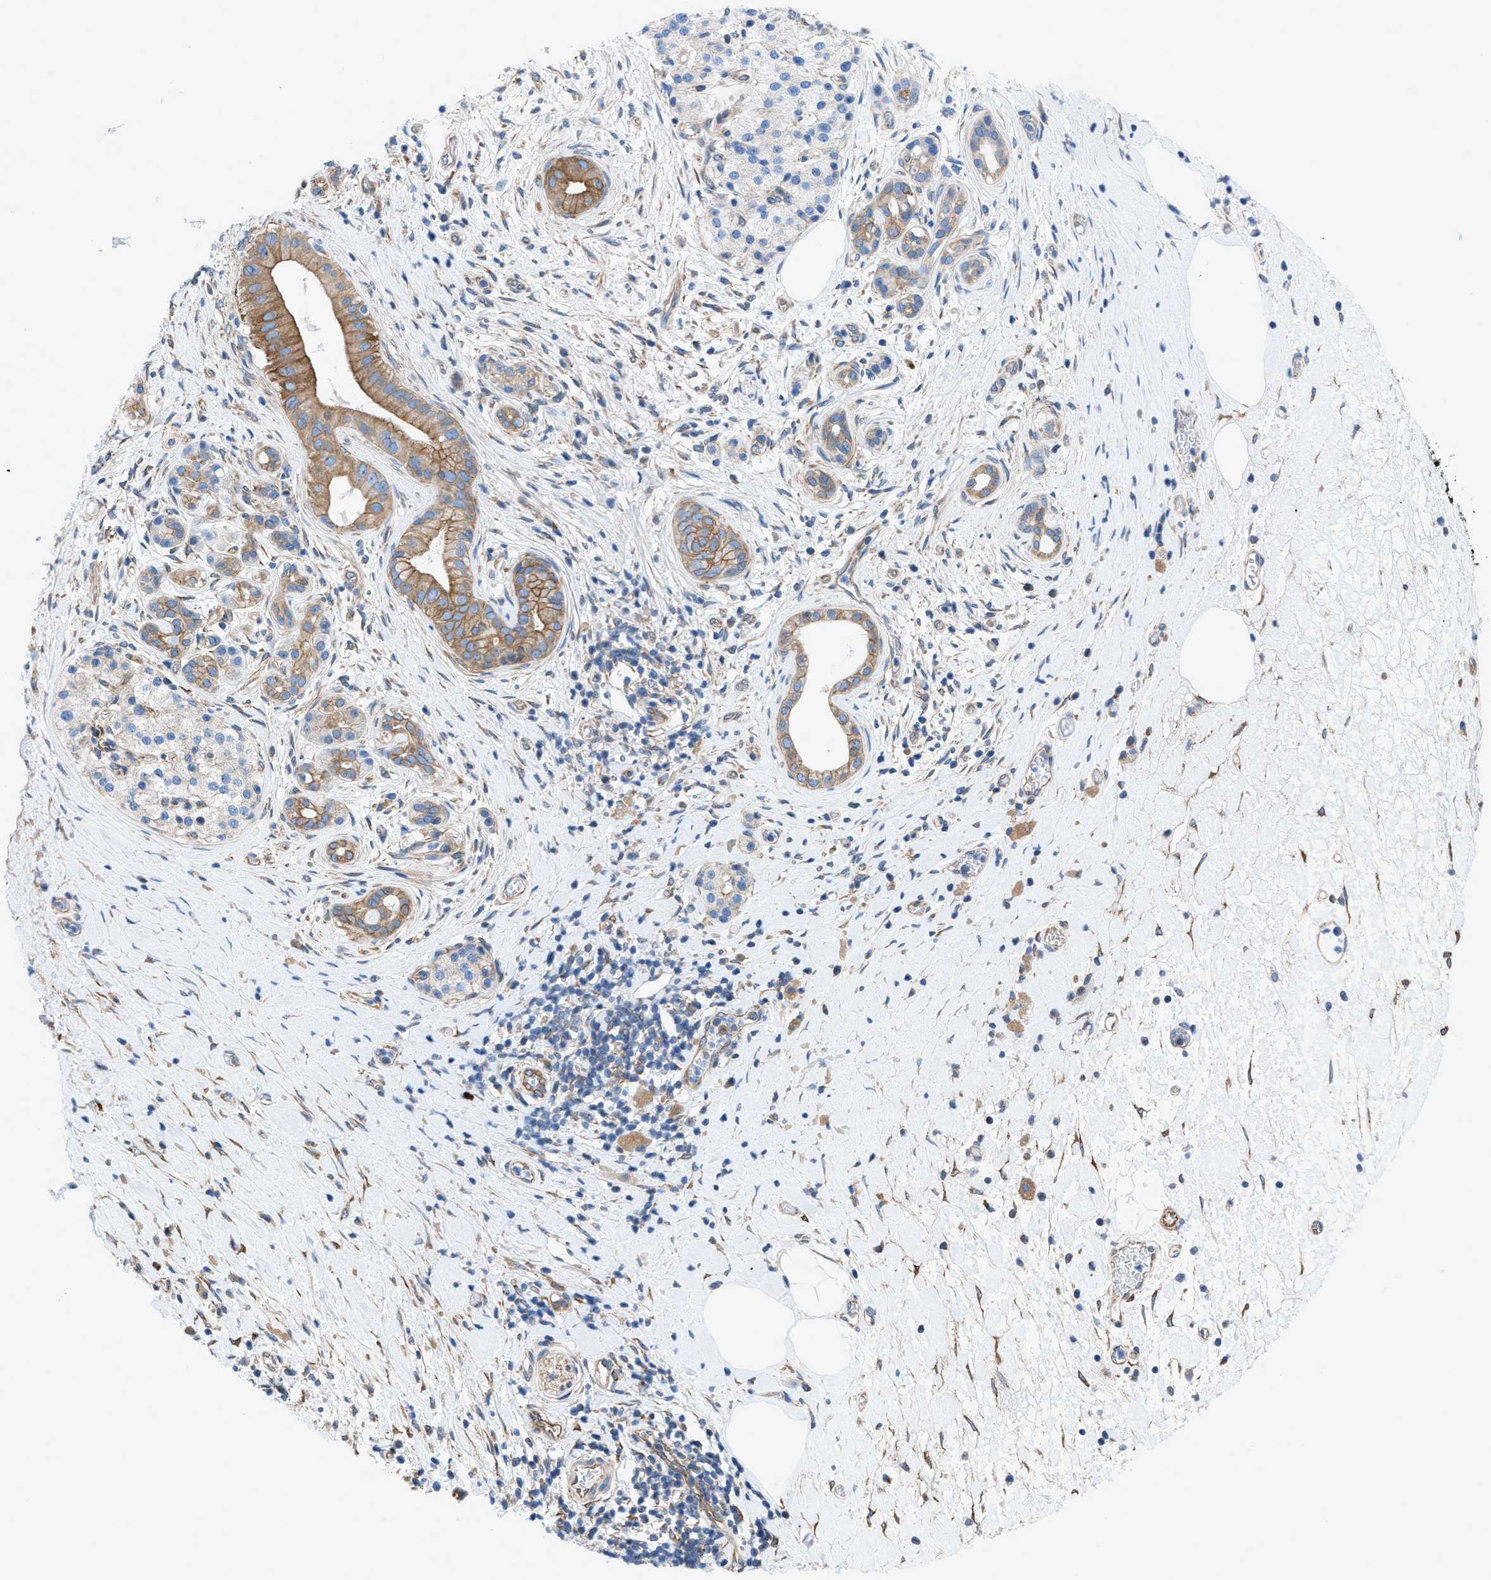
{"staining": {"intensity": "moderate", "quantity": ">75%", "location": "cytoplasmic/membranous"}, "tissue": "pancreatic cancer", "cell_type": "Tumor cells", "image_type": "cancer", "snomed": [{"axis": "morphology", "description": "Adenocarcinoma, NOS"}, {"axis": "topography", "description": "Pancreas"}], "caption": "DAB (3,3'-diaminobenzidine) immunohistochemical staining of pancreatic cancer shows moderate cytoplasmic/membranous protein positivity in approximately >75% of tumor cells. (IHC, brightfield microscopy, high magnification).", "gene": "DMAC1", "patient": {"sex": "male", "age": 55}}